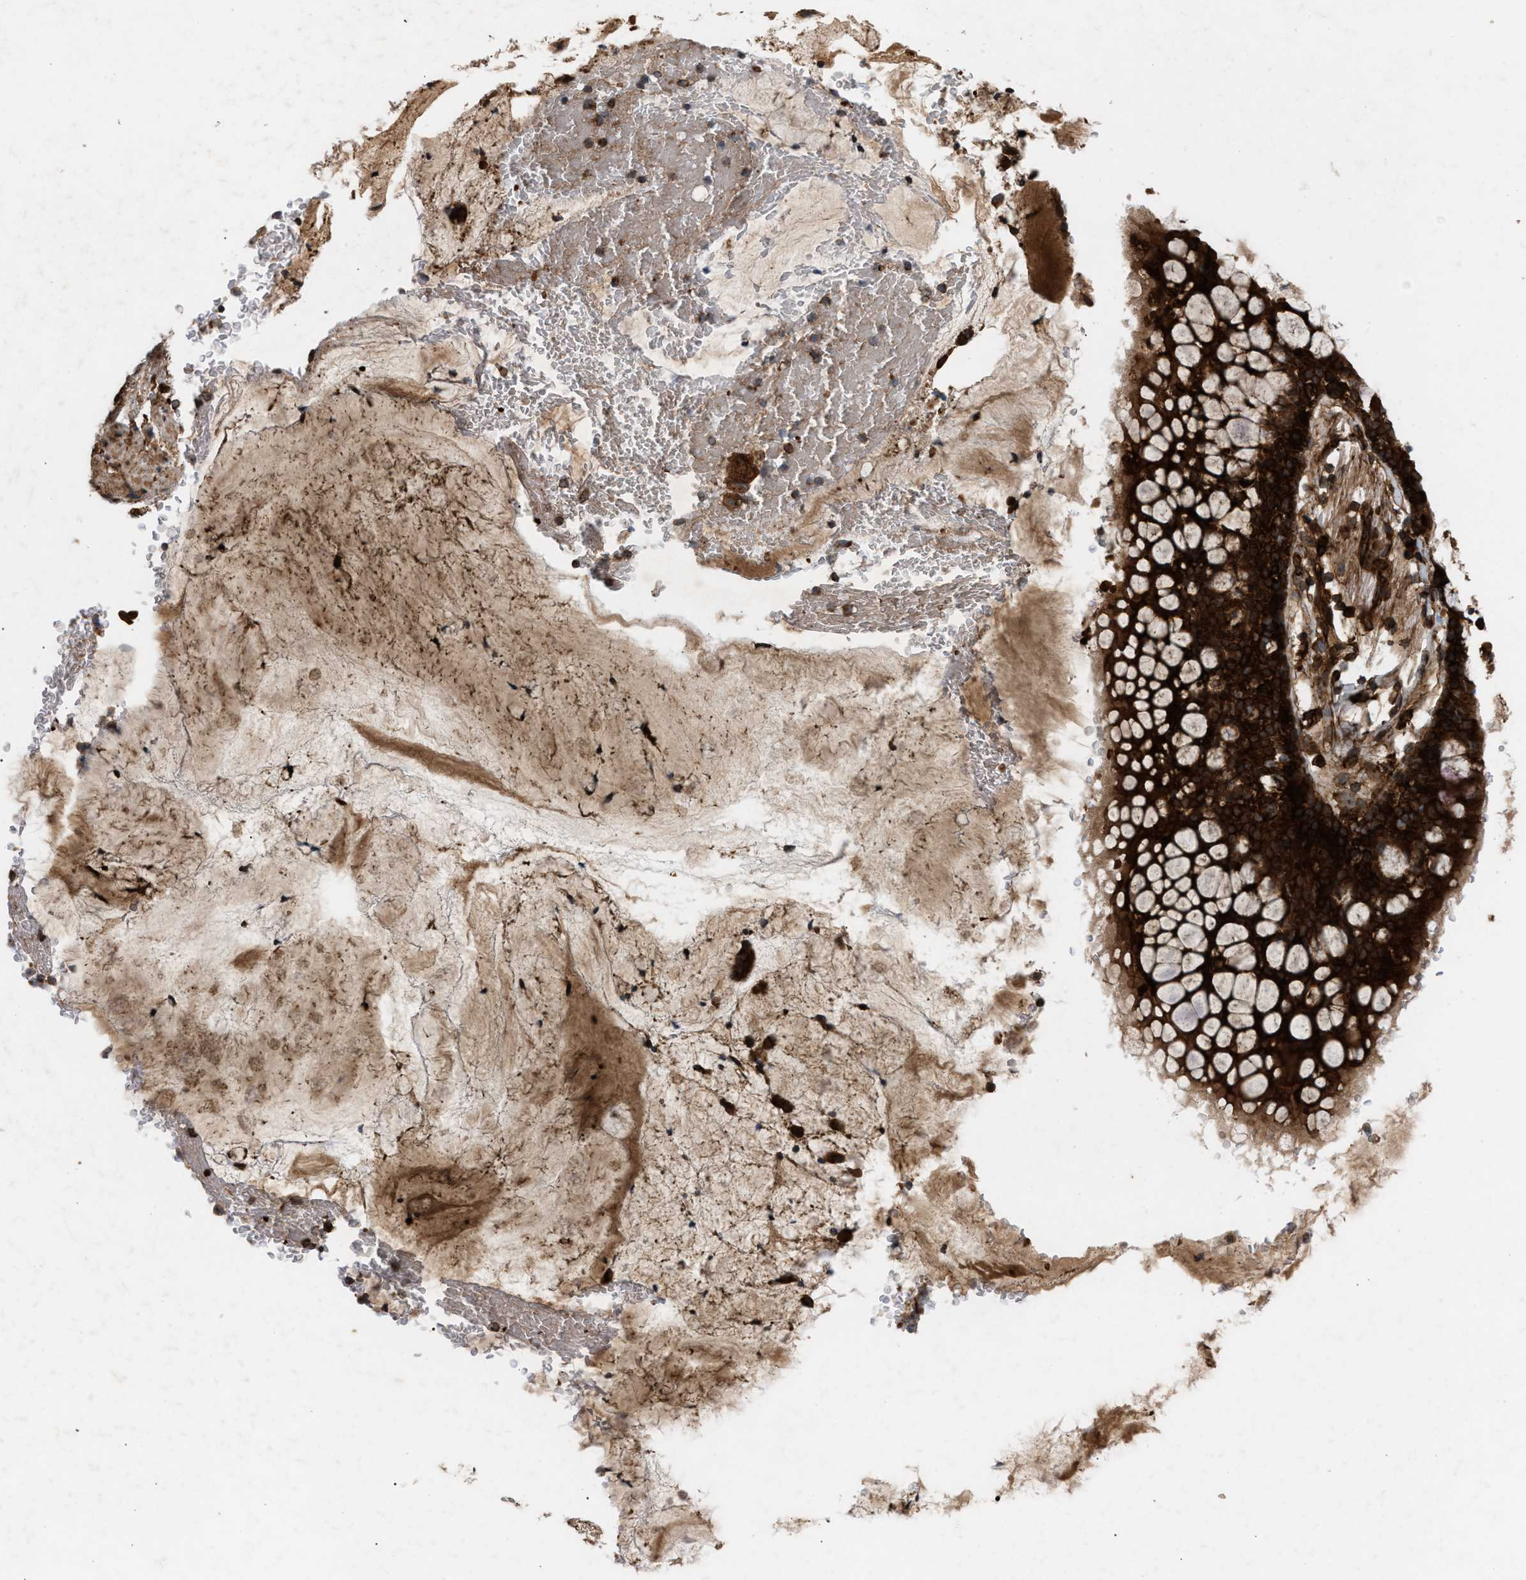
{"staining": {"intensity": "strong", "quantity": ">75%", "location": "cytoplasmic/membranous"}, "tissue": "bronchus", "cell_type": "Respiratory epithelial cells", "image_type": "normal", "snomed": [{"axis": "morphology", "description": "Normal tissue, NOS"}, {"axis": "morphology", "description": "Inflammation, NOS"}, {"axis": "topography", "description": "Cartilage tissue"}, {"axis": "topography", "description": "Bronchus"}], "caption": "Protein expression analysis of unremarkable human bronchus reveals strong cytoplasmic/membranous staining in about >75% of respiratory epithelial cells. (brown staining indicates protein expression, while blue staining denotes nuclei).", "gene": "GCC1", "patient": {"sex": "male", "age": 77}}